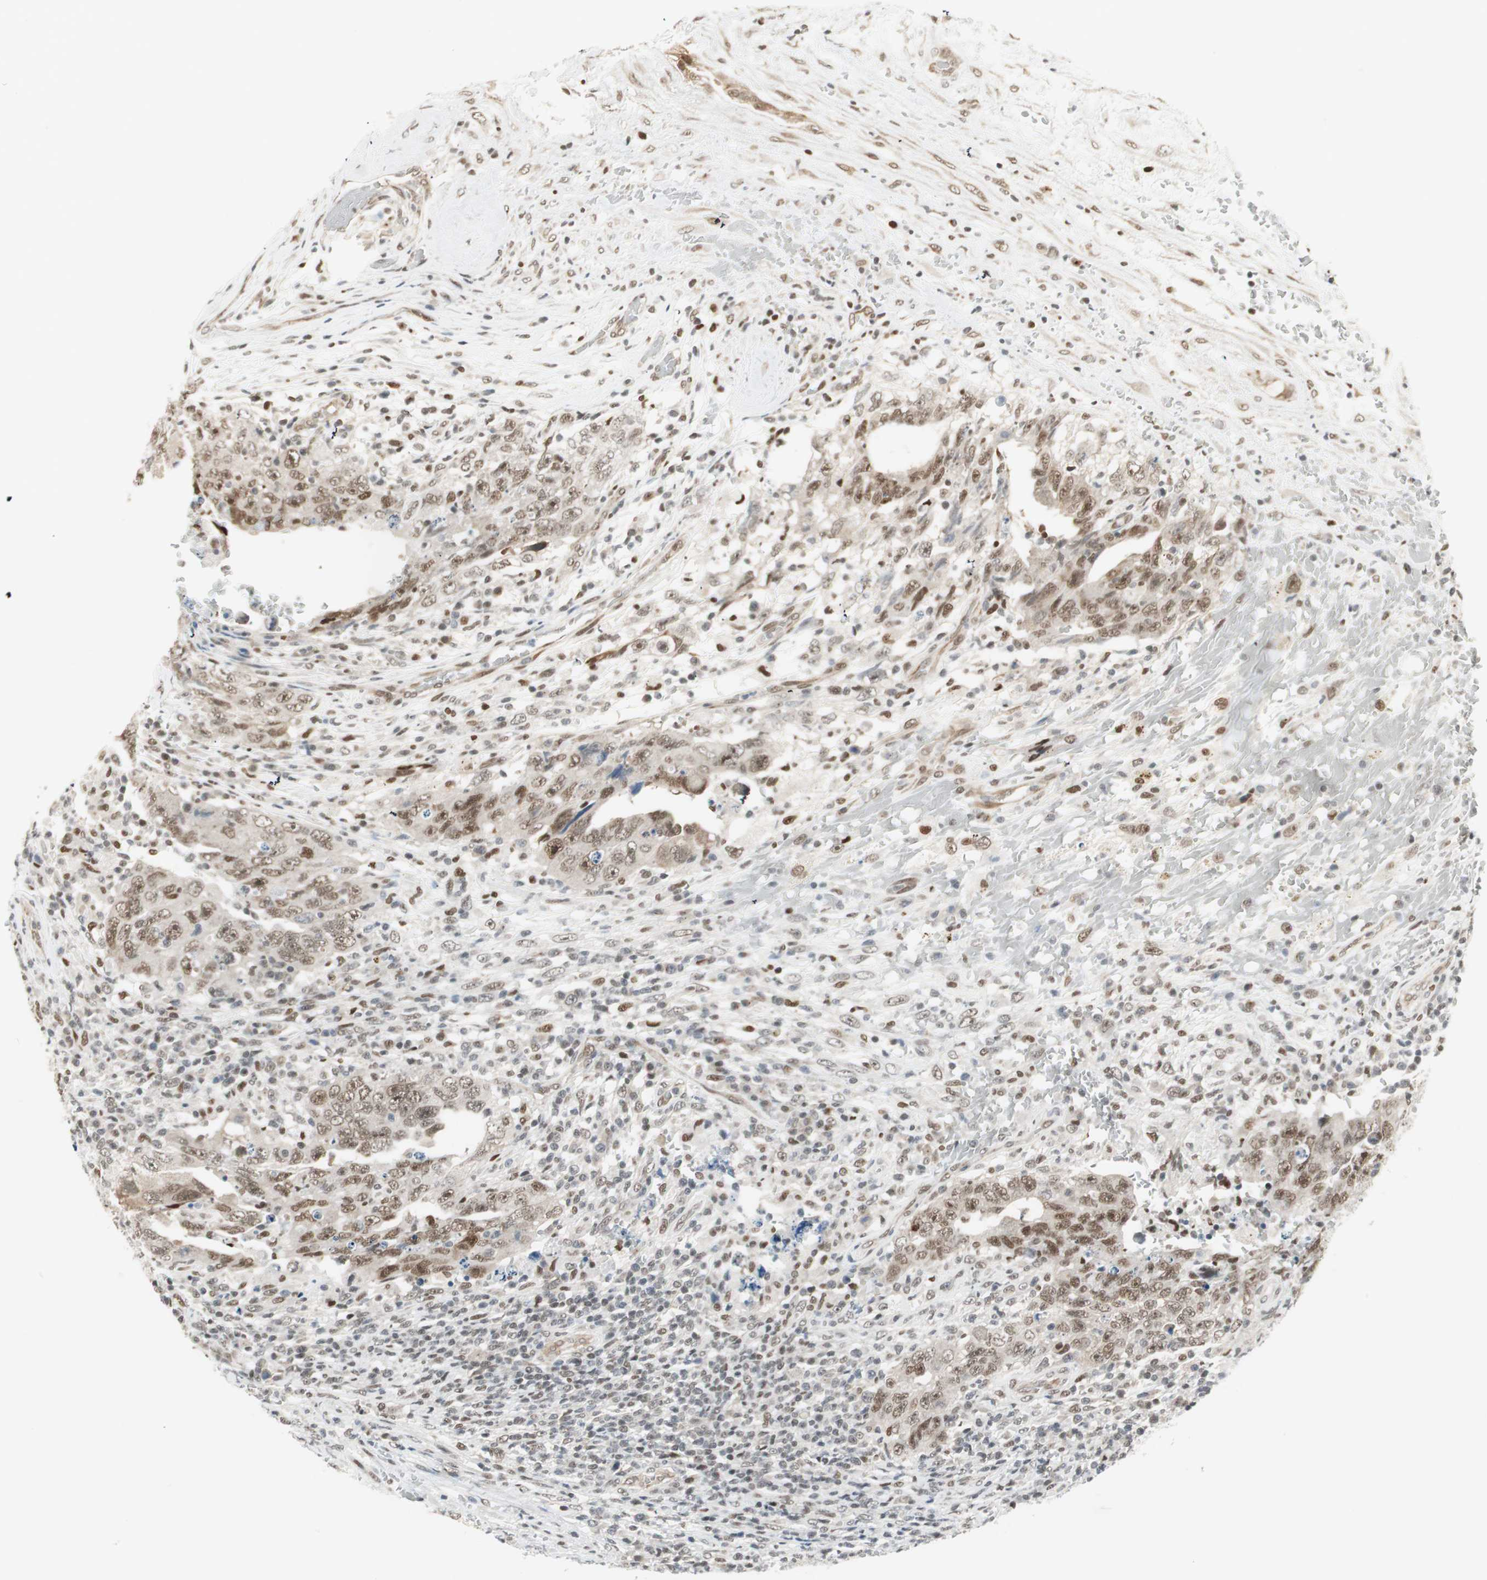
{"staining": {"intensity": "moderate", "quantity": ">75%", "location": "cytoplasmic/membranous,nuclear"}, "tissue": "testis cancer", "cell_type": "Tumor cells", "image_type": "cancer", "snomed": [{"axis": "morphology", "description": "Carcinoma, Embryonal, NOS"}, {"axis": "topography", "description": "Testis"}], "caption": "High-magnification brightfield microscopy of testis cancer stained with DAB (brown) and counterstained with hematoxylin (blue). tumor cells exhibit moderate cytoplasmic/membranous and nuclear expression is identified in approximately>75% of cells.", "gene": "ZBTB17", "patient": {"sex": "male", "age": 26}}